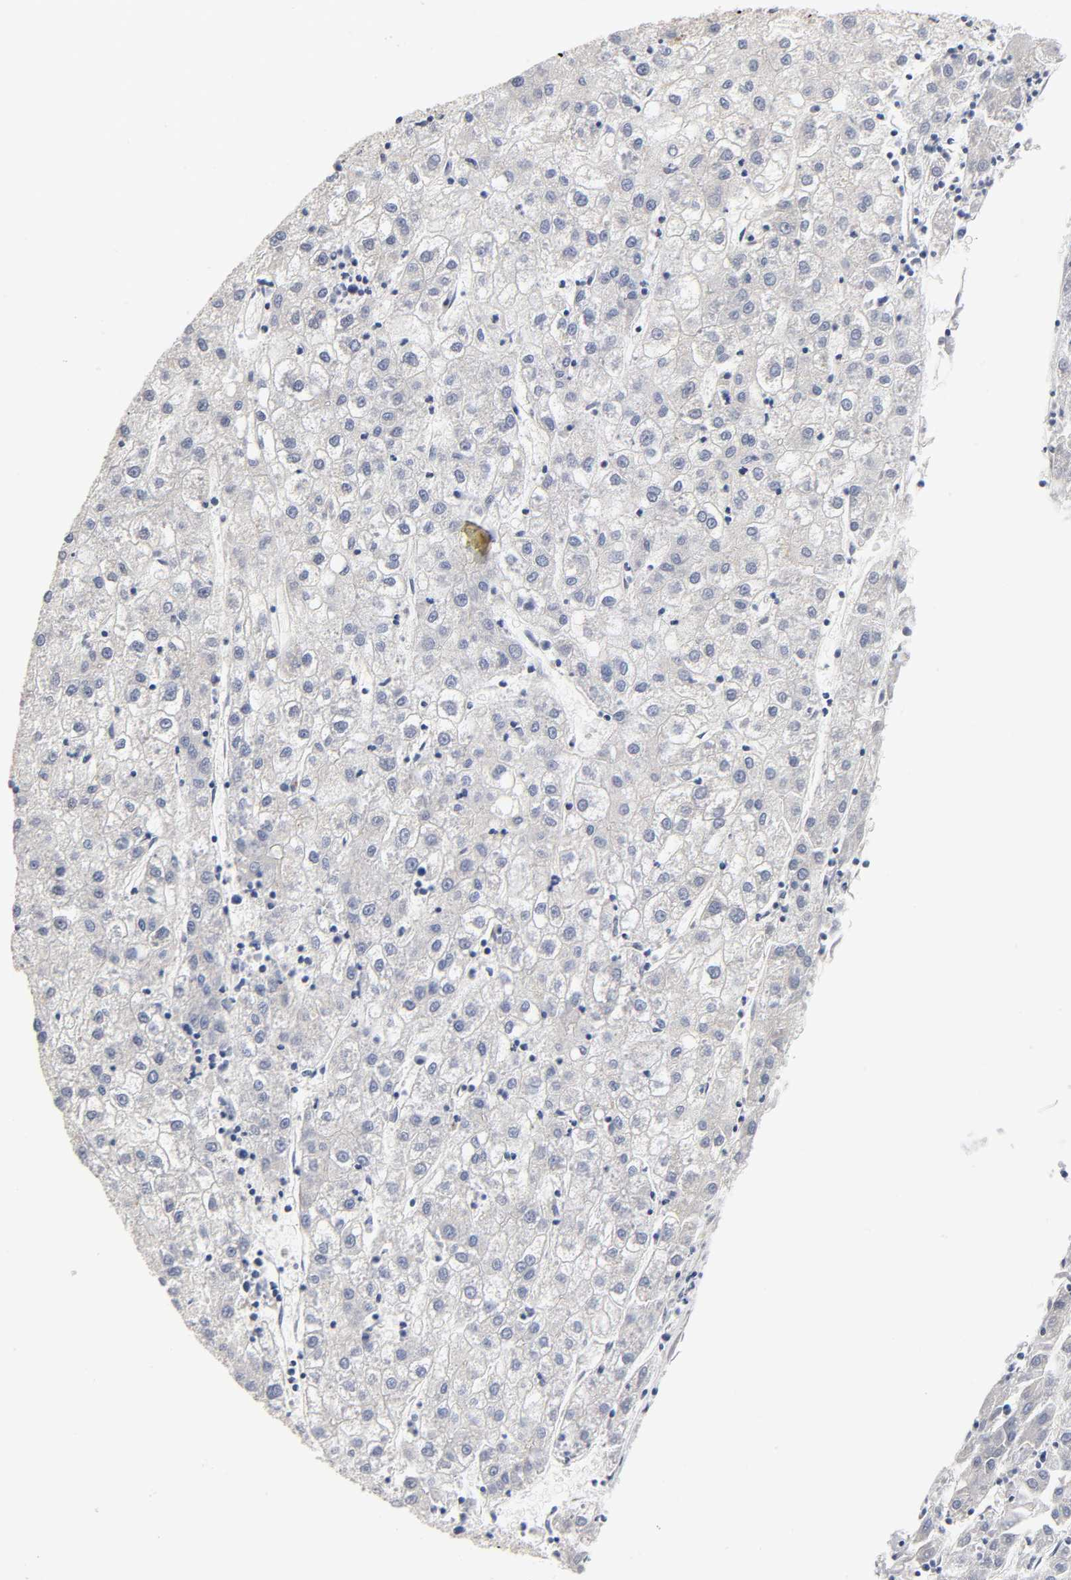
{"staining": {"intensity": "negative", "quantity": "none", "location": "none"}, "tissue": "liver cancer", "cell_type": "Tumor cells", "image_type": "cancer", "snomed": [{"axis": "morphology", "description": "Carcinoma, Hepatocellular, NOS"}, {"axis": "topography", "description": "Liver"}], "caption": "DAB (3,3'-diaminobenzidine) immunohistochemical staining of human liver cancer demonstrates no significant staining in tumor cells.", "gene": "C17orf75", "patient": {"sex": "male", "age": 72}}